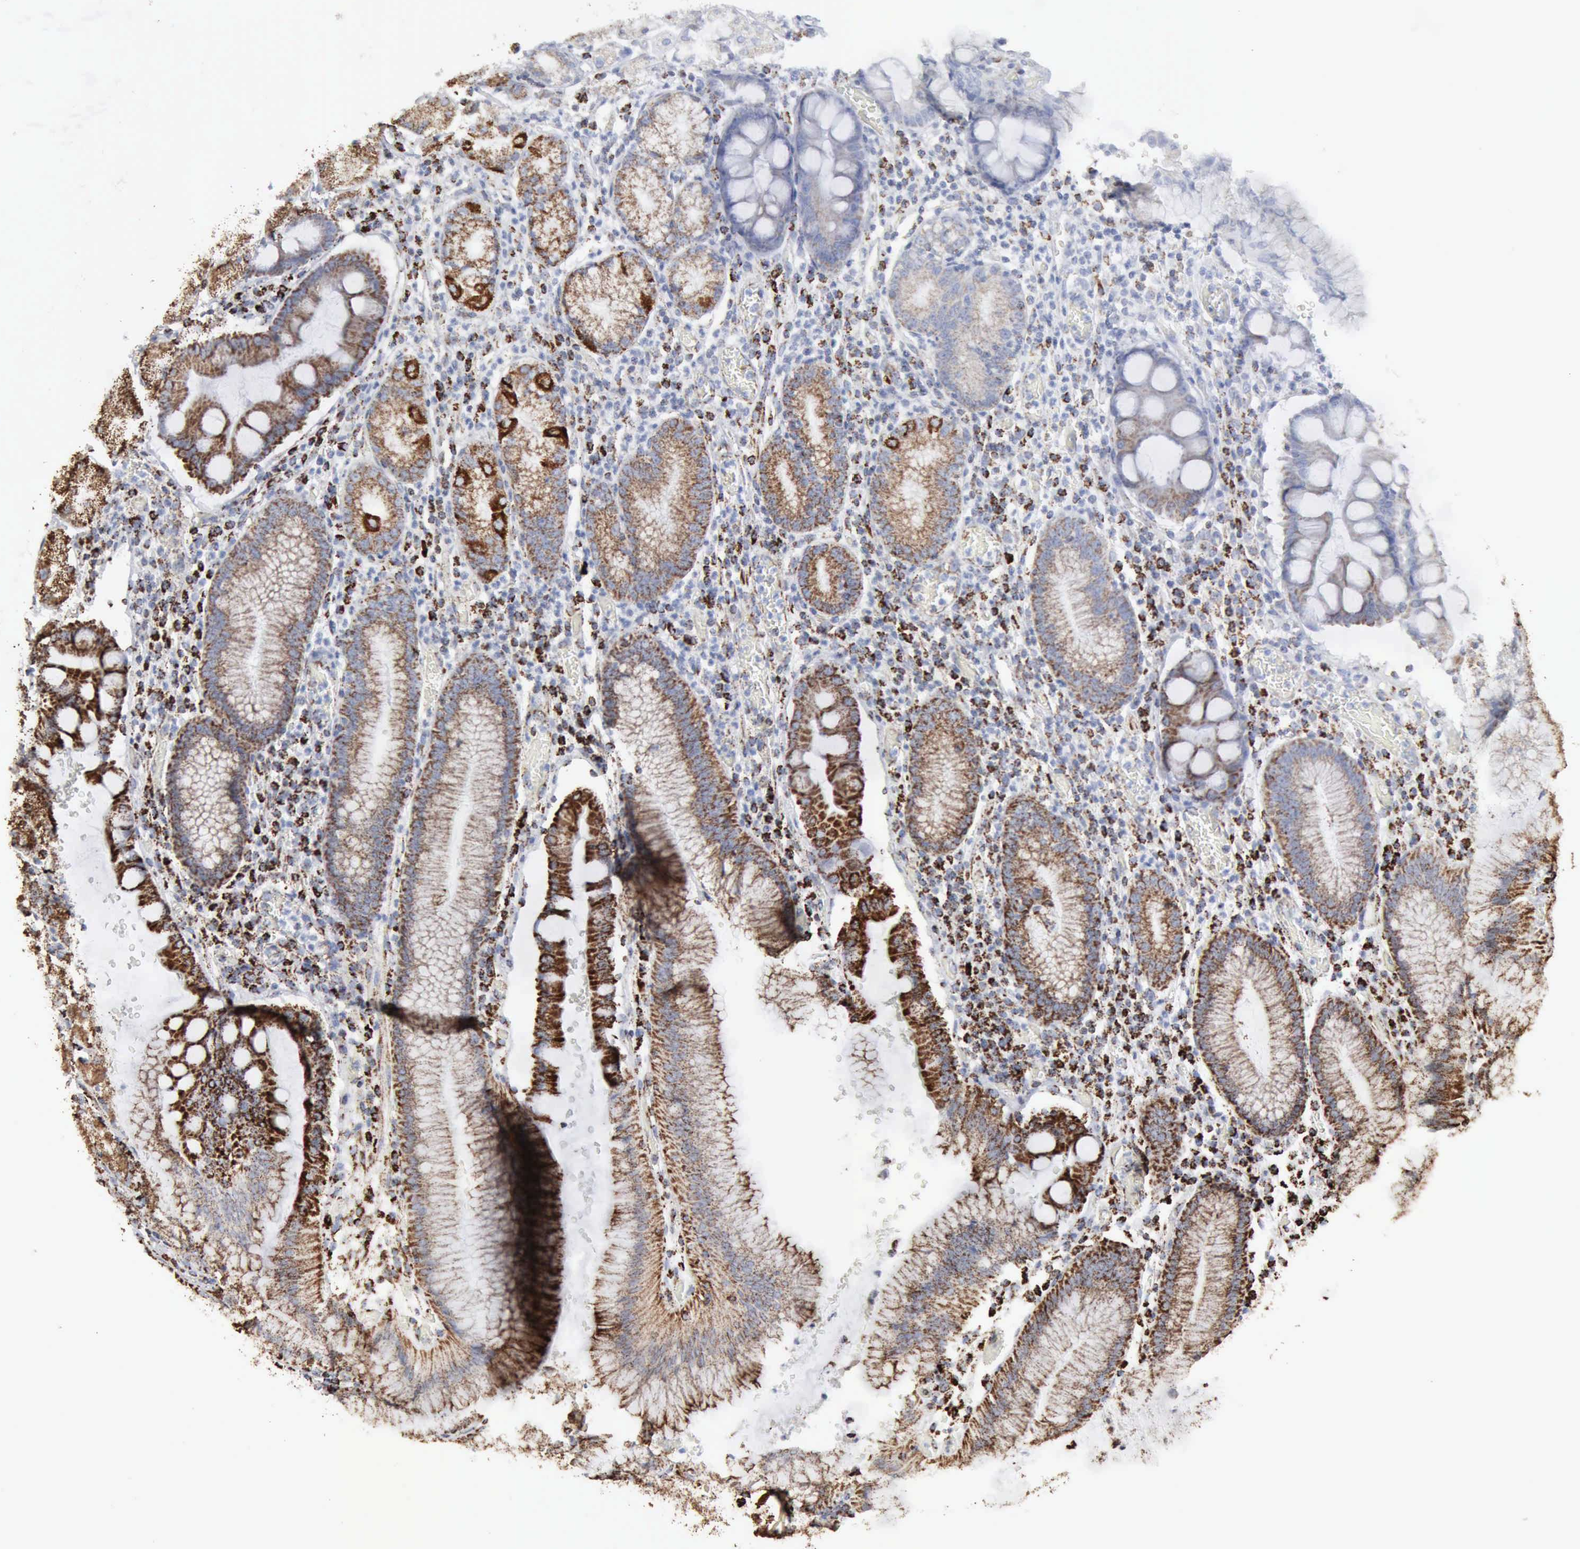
{"staining": {"intensity": "strong", "quantity": "<25%", "location": "cytoplasmic/membranous"}, "tissue": "stomach", "cell_type": "Glandular cells", "image_type": "normal", "snomed": [{"axis": "morphology", "description": "Normal tissue, NOS"}, {"axis": "topography", "description": "Stomach, lower"}], "caption": "Stomach stained with immunohistochemistry shows strong cytoplasmic/membranous staining in about <25% of glandular cells. (brown staining indicates protein expression, while blue staining denotes nuclei).", "gene": "ACO2", "patient": {"sex": "female", "age": 73}}